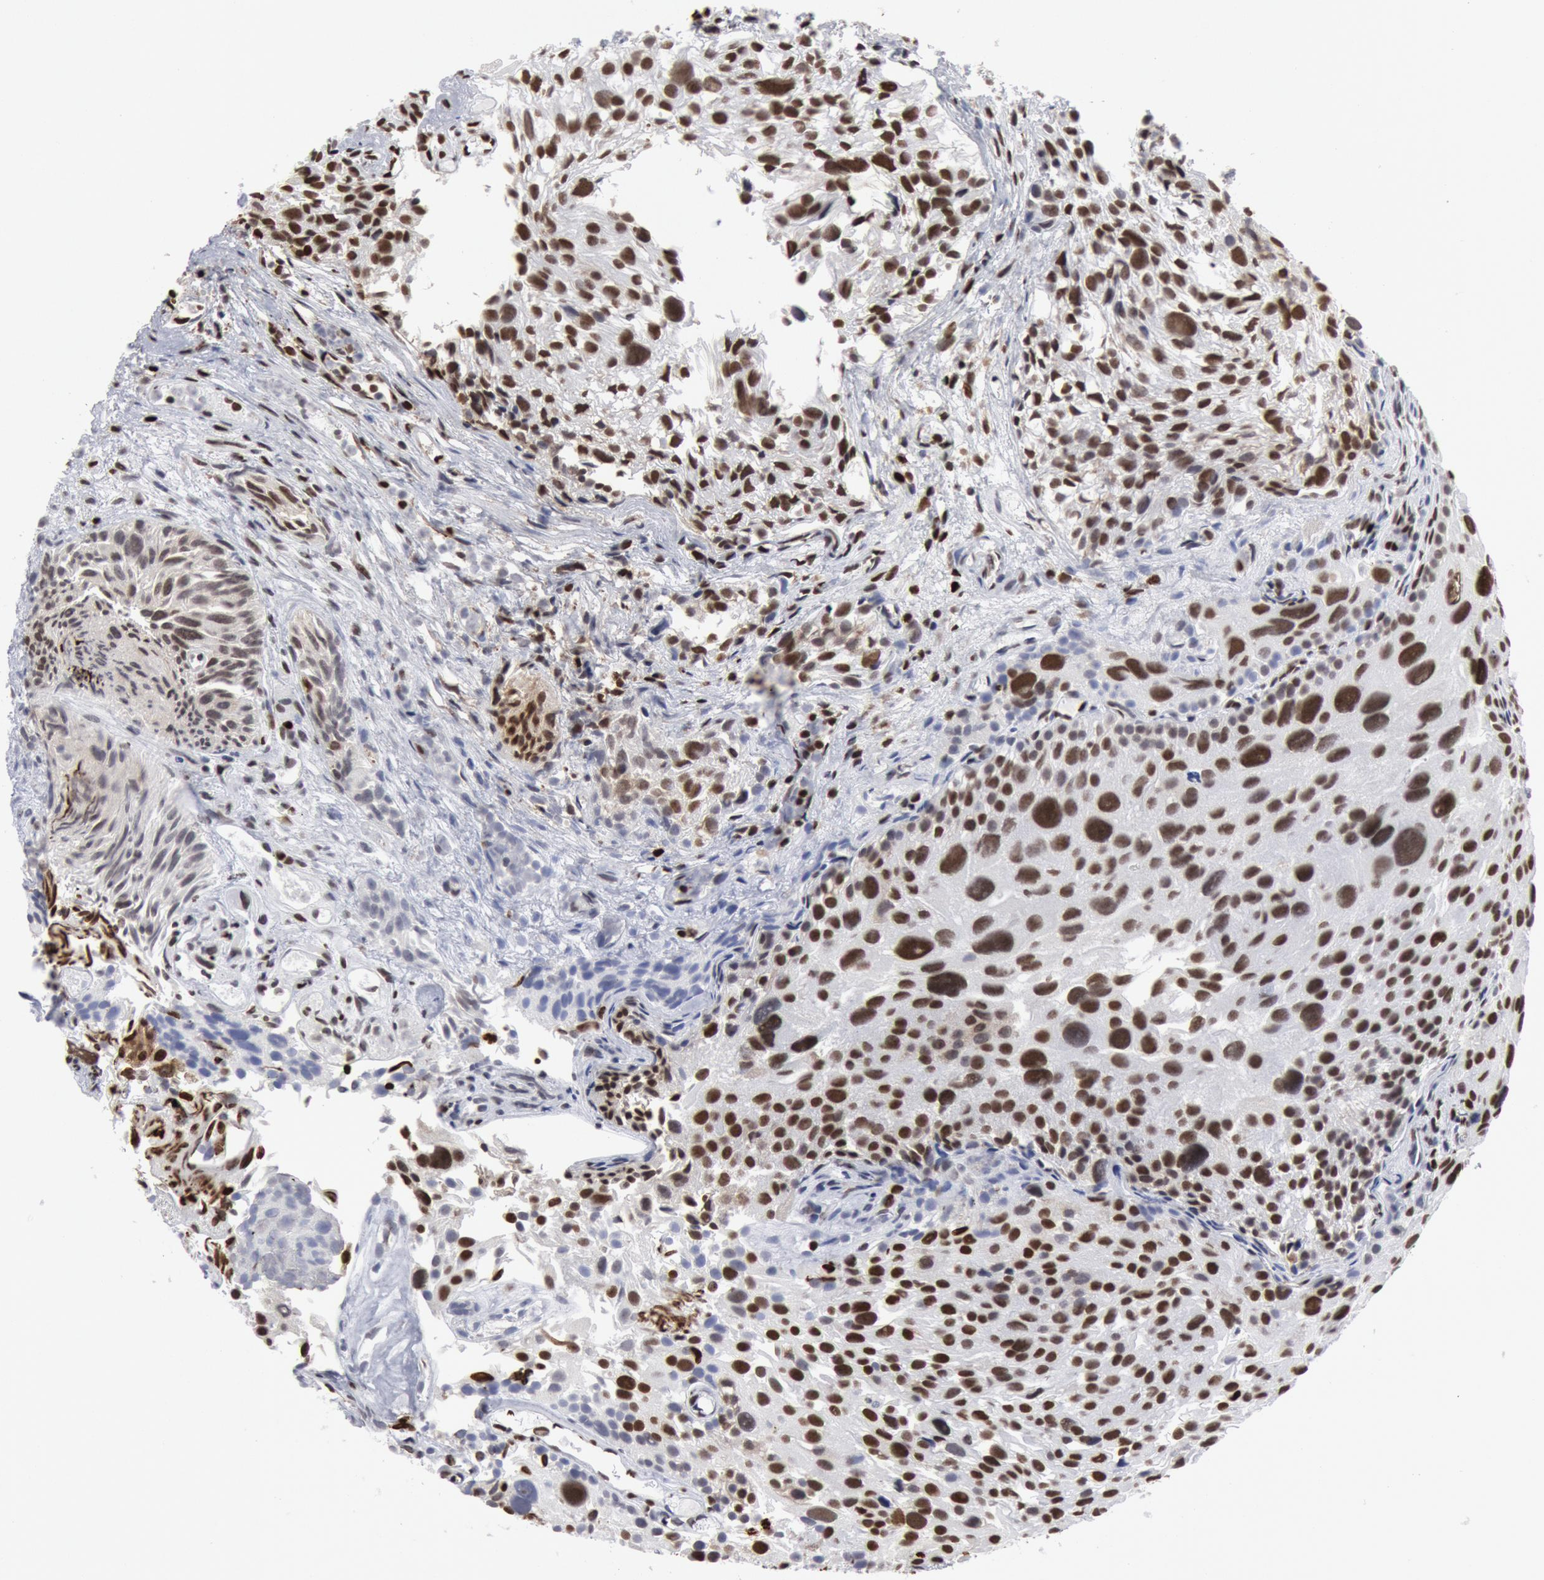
{"staining": {"intensity": "strong", "quantity": ">75%", "location": "nuclear"}, "tissue": "urothelial cancer", "cell_type": "Tumor cells", "image_type": "cancer", "snomed": [{"axis": "morphology", "description": "Urothelial carcinoma, High grade"}, {"axis": "topography", "description": "Urinary bladder"}], "caption": "Brown immunohistochemical staining in urothelial cancer shows strong nuclear expression in about >75% of tumor cells.", "gene": "SUB1", "patient": {"sex": "female", "age": 78}}